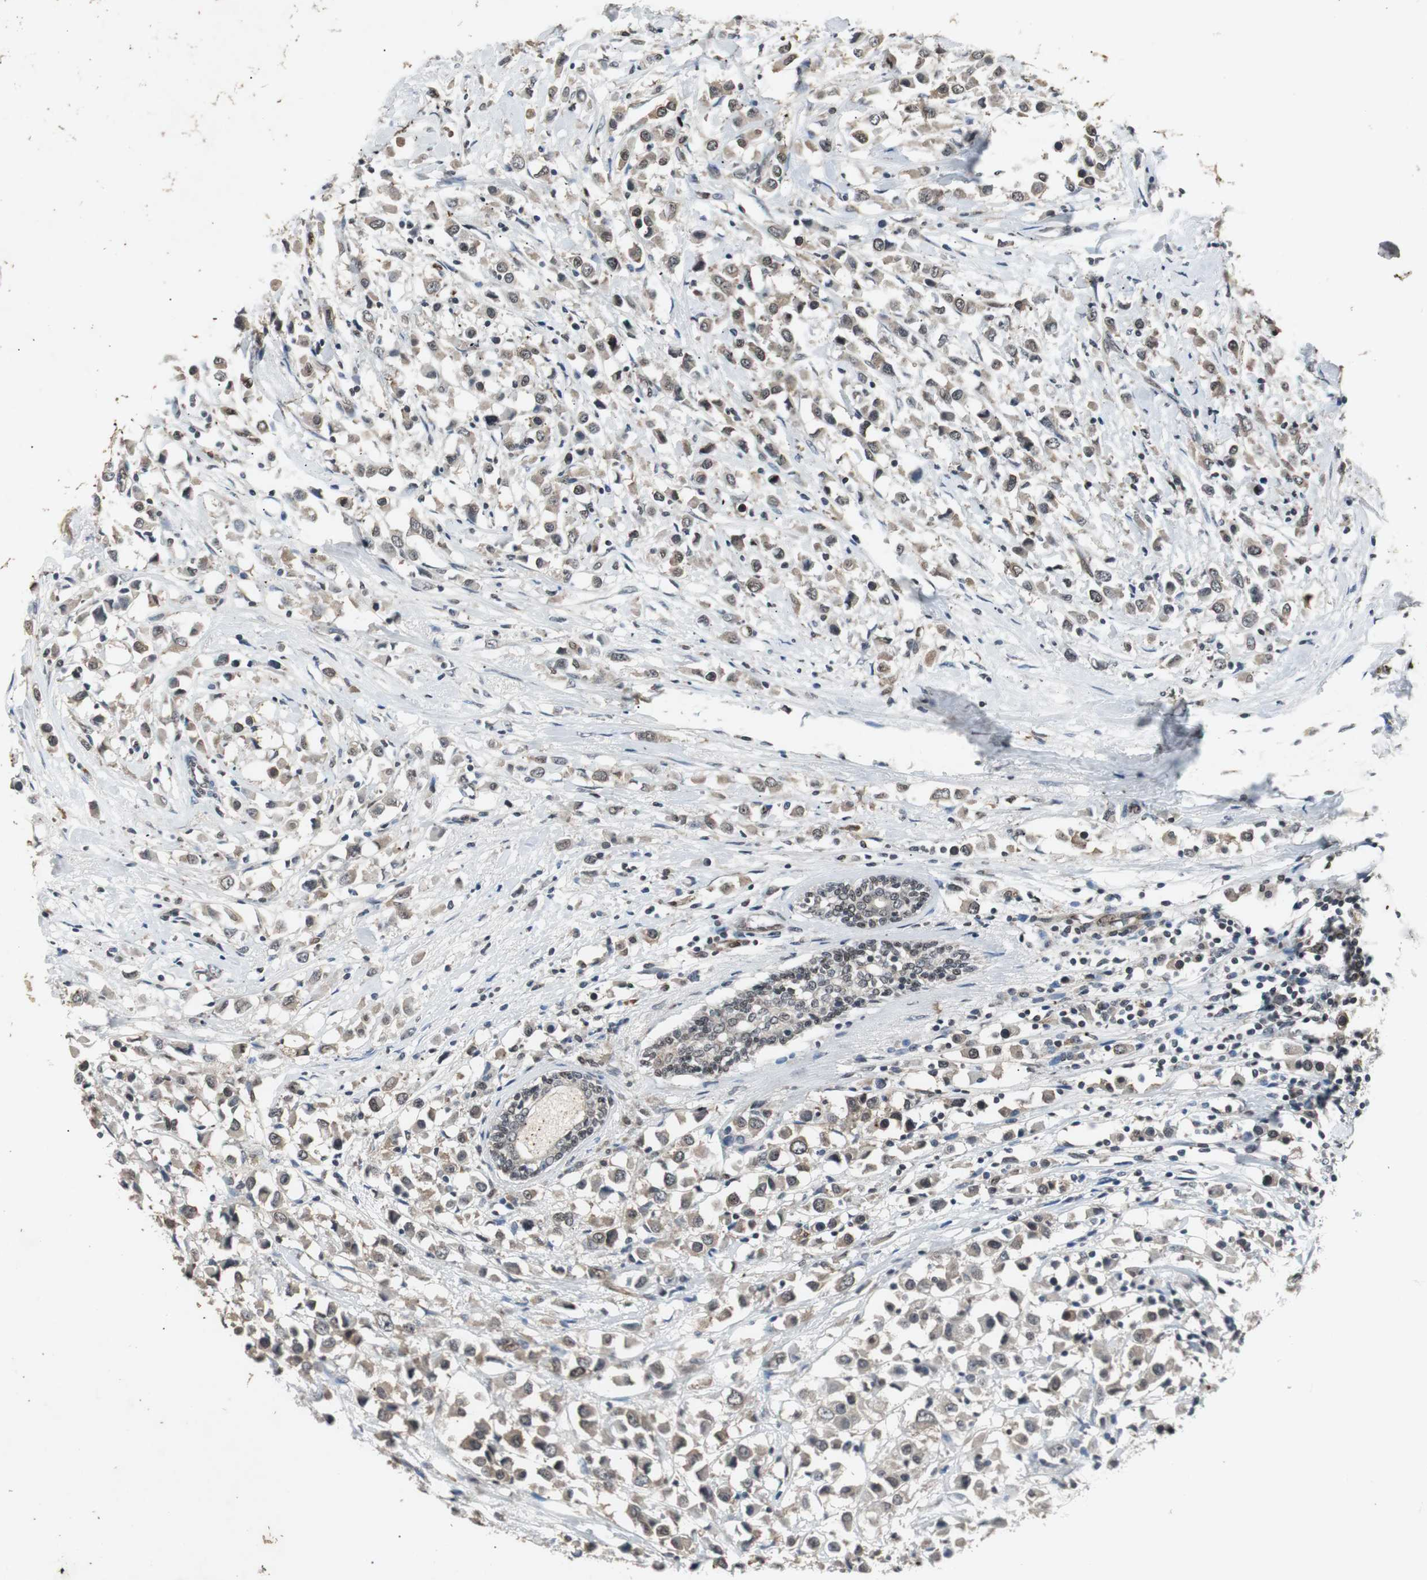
{"staining": {"intensity": "weak", "quantity": ">75%", "location": "cytoplasmic/membranous"}, "tissue": "breast cancer", "cell_type": "Tumor cells", "image_type": "cancer", "snomed": [{"axis": "morphology", "description": "Duct carcinoma"}, {"axis": "topography", "description": "Breast"}], "caption": "Infiltrating ductal carcinoma (breast) stained with DAB immunohistochemistry (IHC) displays low levels of weak cytoplasmic/membranous positivity in about >75% of tumor cells.", "gene": "SMAD1", "patient": {"sex": "female", "age": 61}}